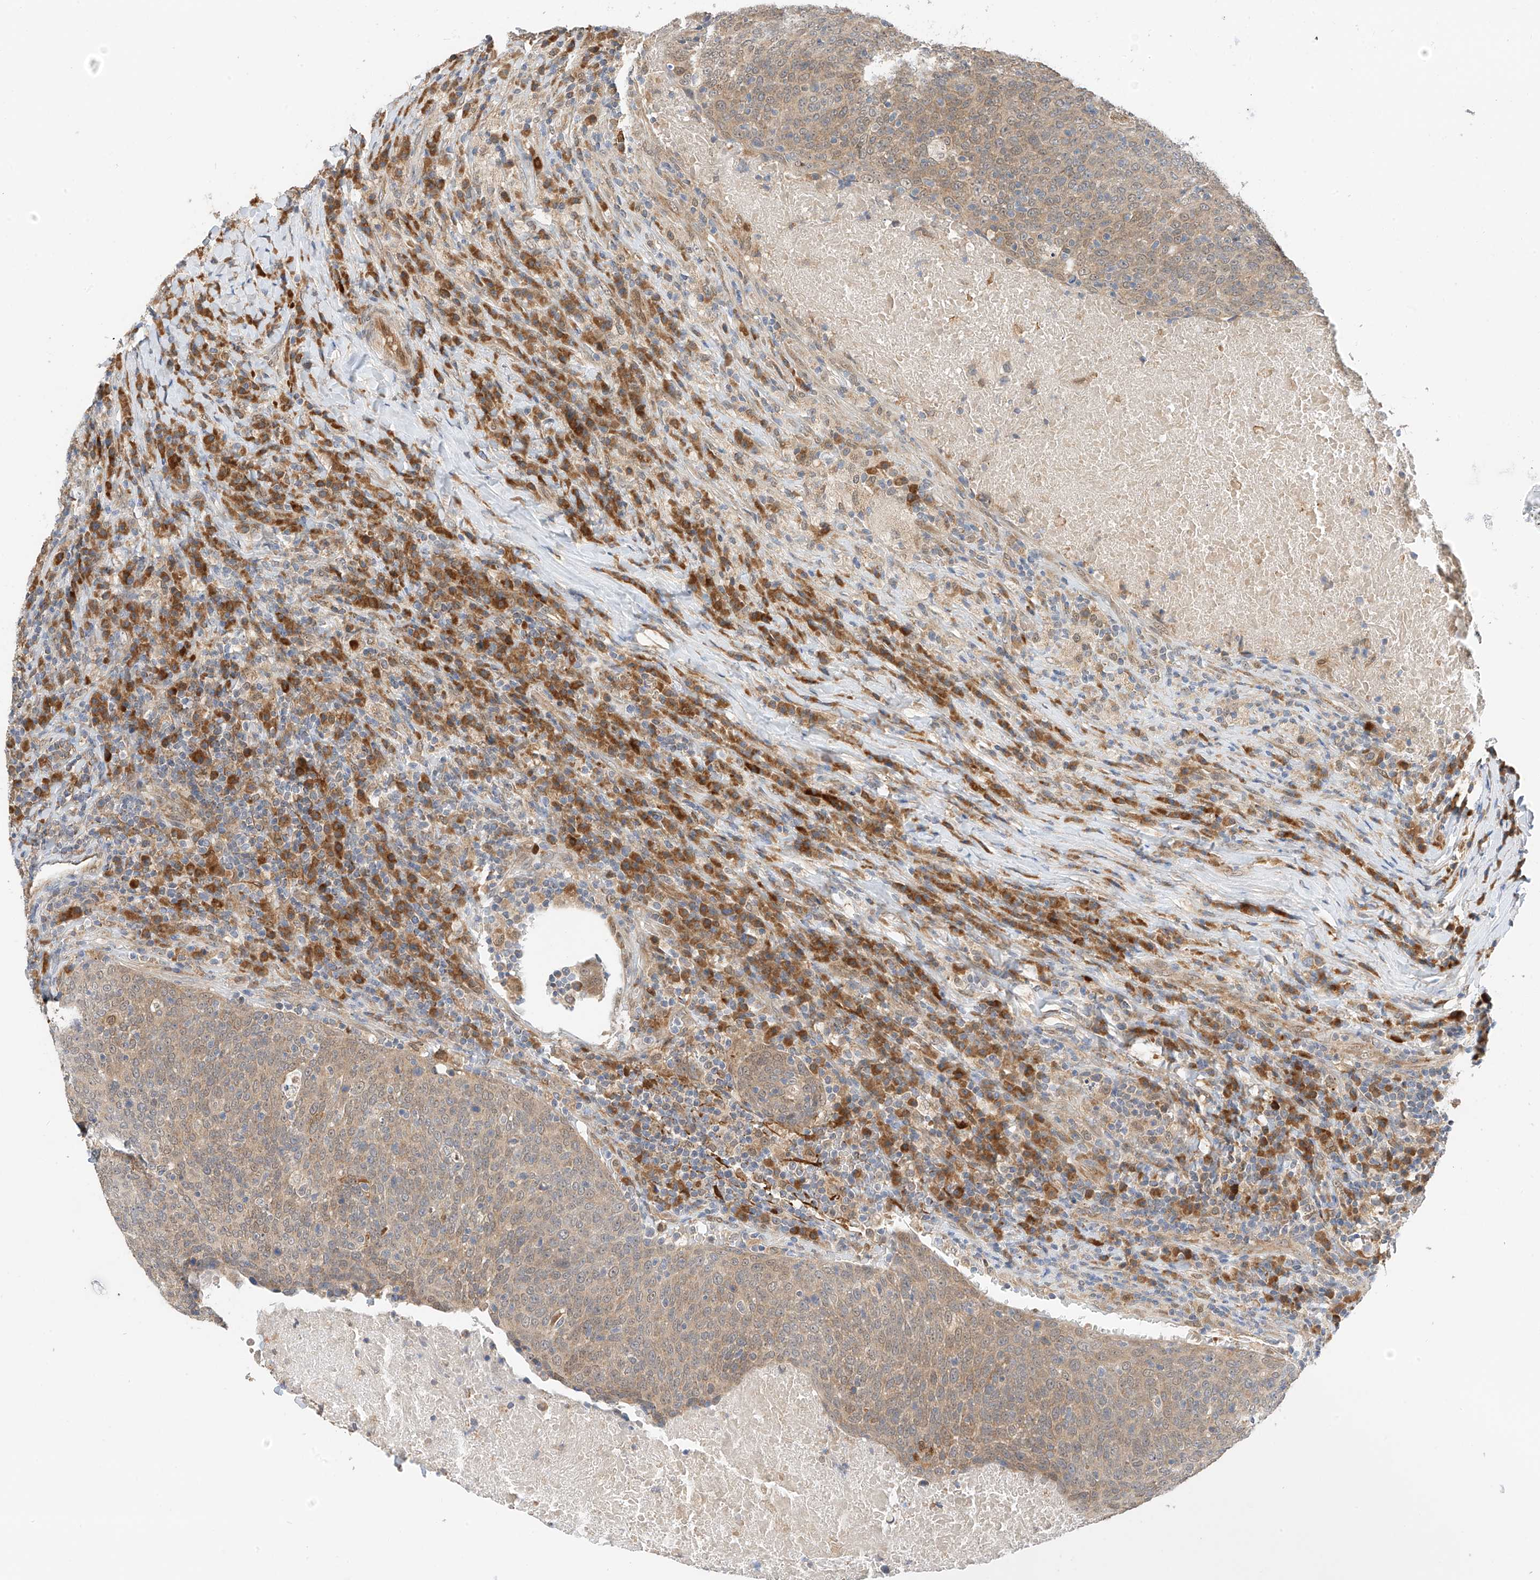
{"staining": {"intensity": "weak", "quantity": ">75%", "location": "cytoplasmic/membranous"}, "tissue": "head and neck cancer", "cell_type": "Tumor cells", "image_type": "cancer", "snomed": [{"axis": "morphology", "description": "Squamous cell carcinoma, NOS"}, {"axis": "morphology", "description": "Squamous cell carcinoma, metastatic, NOS"}, {"axis": "topography", "description": "Lymph node"}, {"axis": "topography", "description": "Head-Neck"}], "caption": "IHC histopathology image of human head and neck cancer (metastatic squamous cell carcinoma) stained for a protein (brown), which reveals low levels of weak cytoplasmic/membranous positivity in approximately >75% of tumor cells.", "gene": "PPA2", "patient": {"sex": "male", "age": 62}}